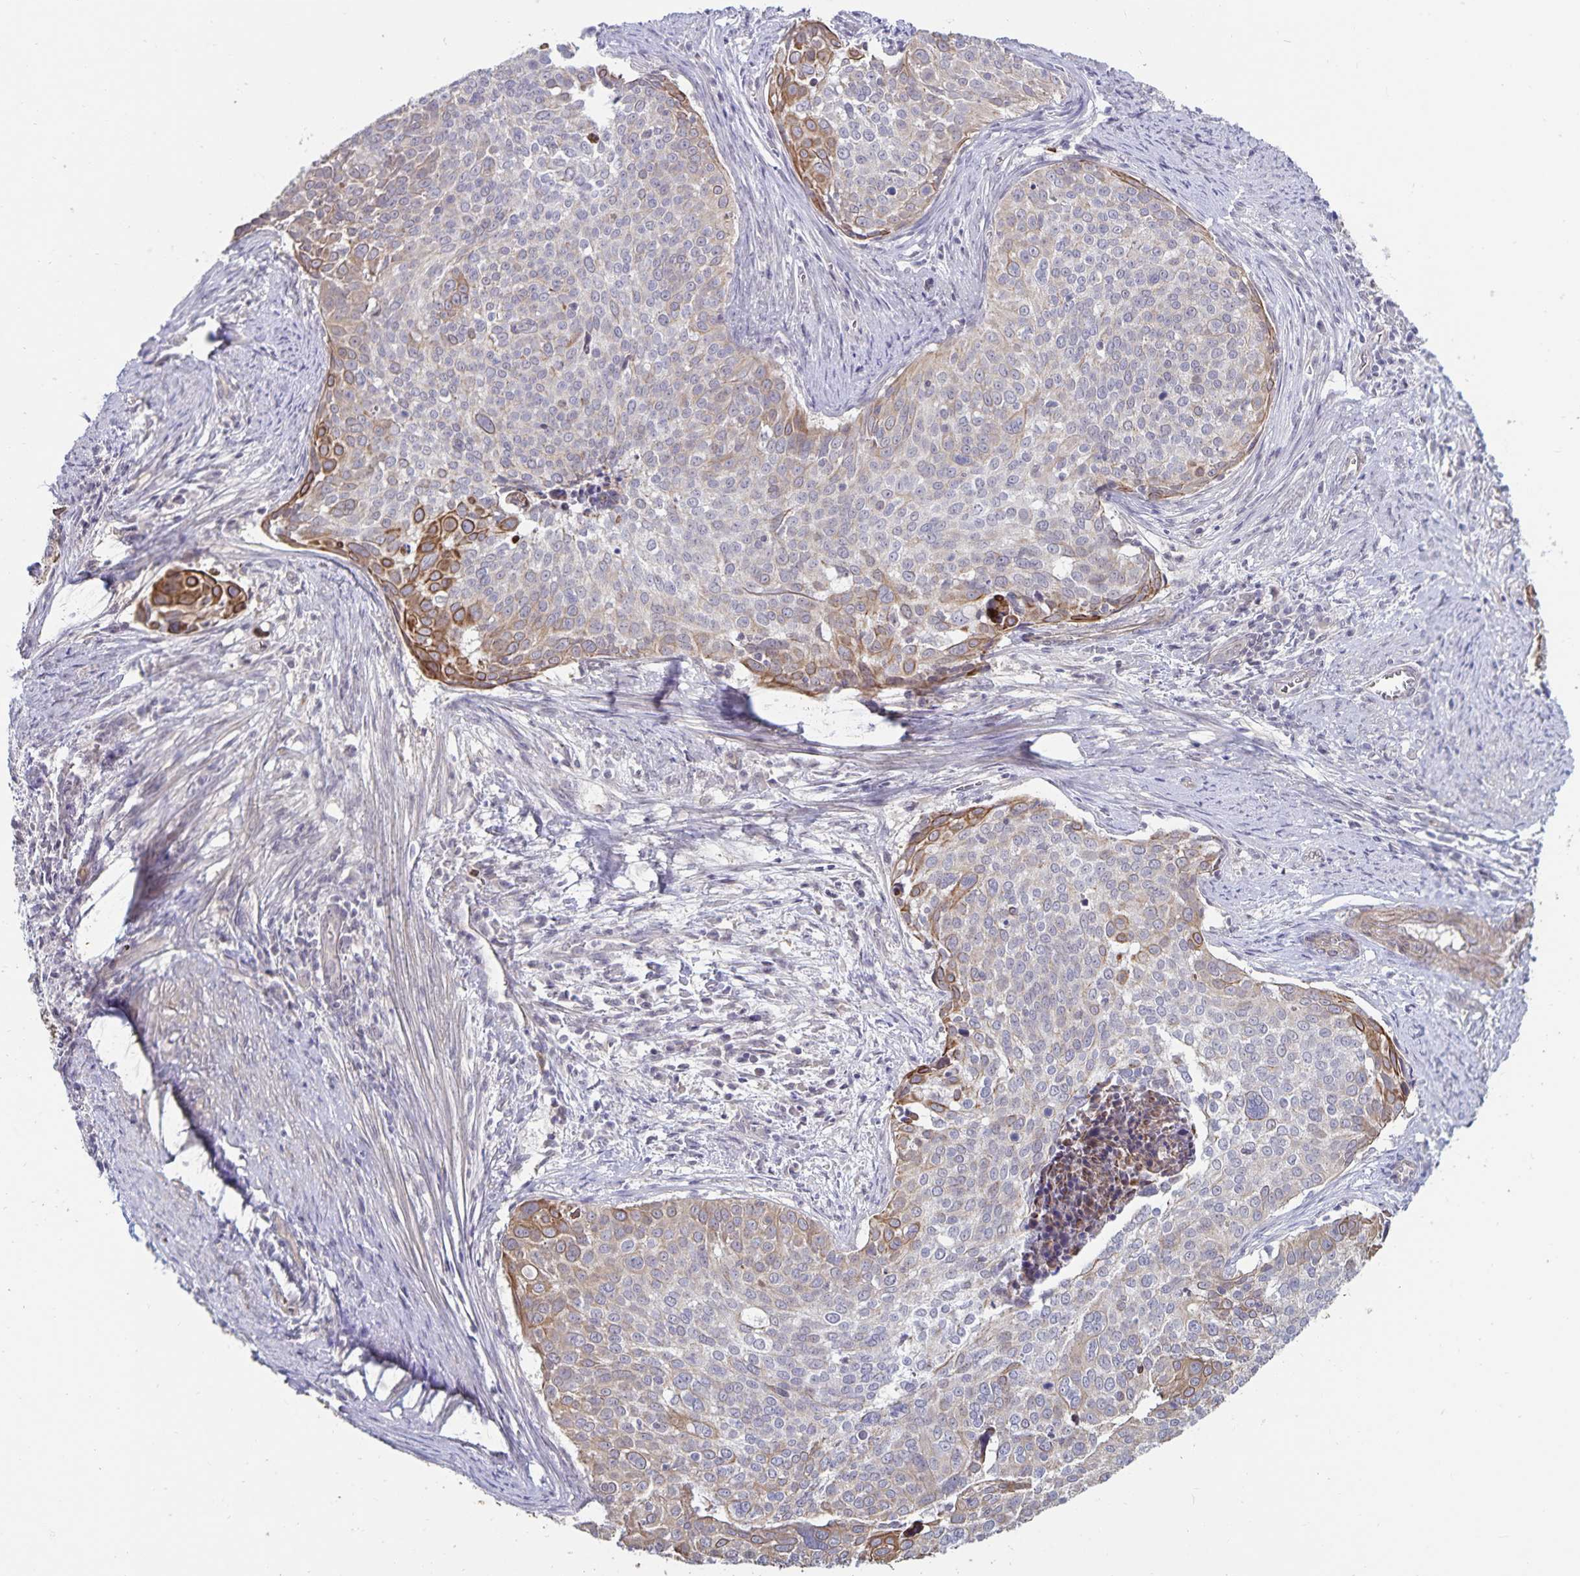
{"staining": {"intensity": "moderate", "quantity": "<25%", "location": "cytoplasmic/membranous"}, "tissue": "cervical cancer", "cell_type": "Tumor cells", "image_type": "cancer", "snomed": [{"axis": "morphology", "description": "Squamous cell carcinoma, NOS"}, {"axis": "topography", "description": "Cervix"}], "caption": "Protein expression analysis of human squamous cell carcinoma (cervical) reveals moderate cytoplasmic/membranous positivity in about <25% of tumor cells. (Brightfield microscopy of DAB IHC at high magnification).", "gene": "CDKN2B", "patient": {"sex": "female", "age": 39}}